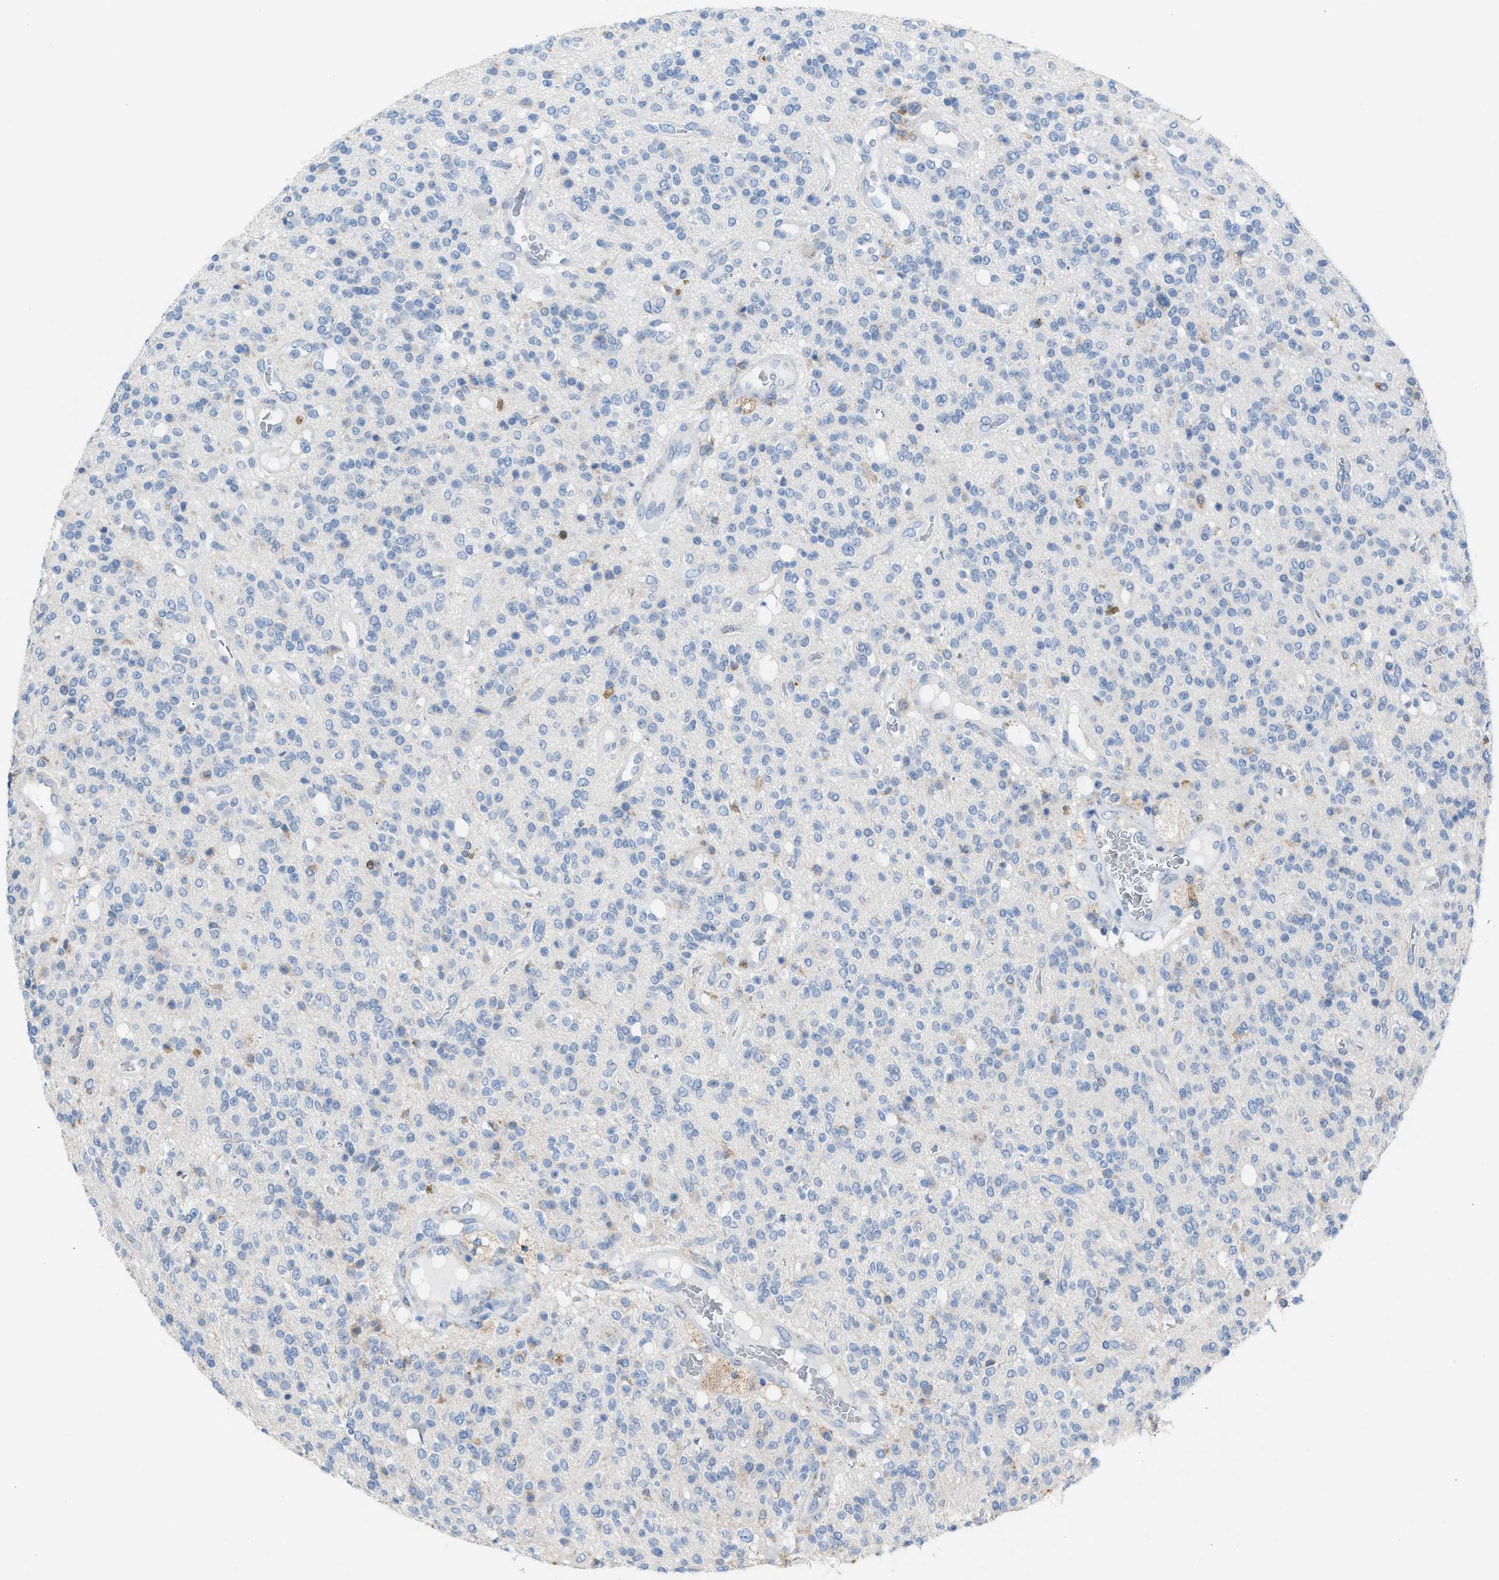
{"staining": {"intensity": "negative", "quantity": "none", "location": "none"}, "tissue": "glioma", "cell_type": "Tumor cells", "image_type": "cancer", "snomed": [{"axis": "morphology", "description": "Glioma, malignant, High grade"}, {"axis": "topography", "description": "Brain"}], "caption": "This is an IHC photomicrograph of glioma. There is no staining in tumor cells.", "gene": "CA3", "patient": {"sex": "male", "age": 34}}